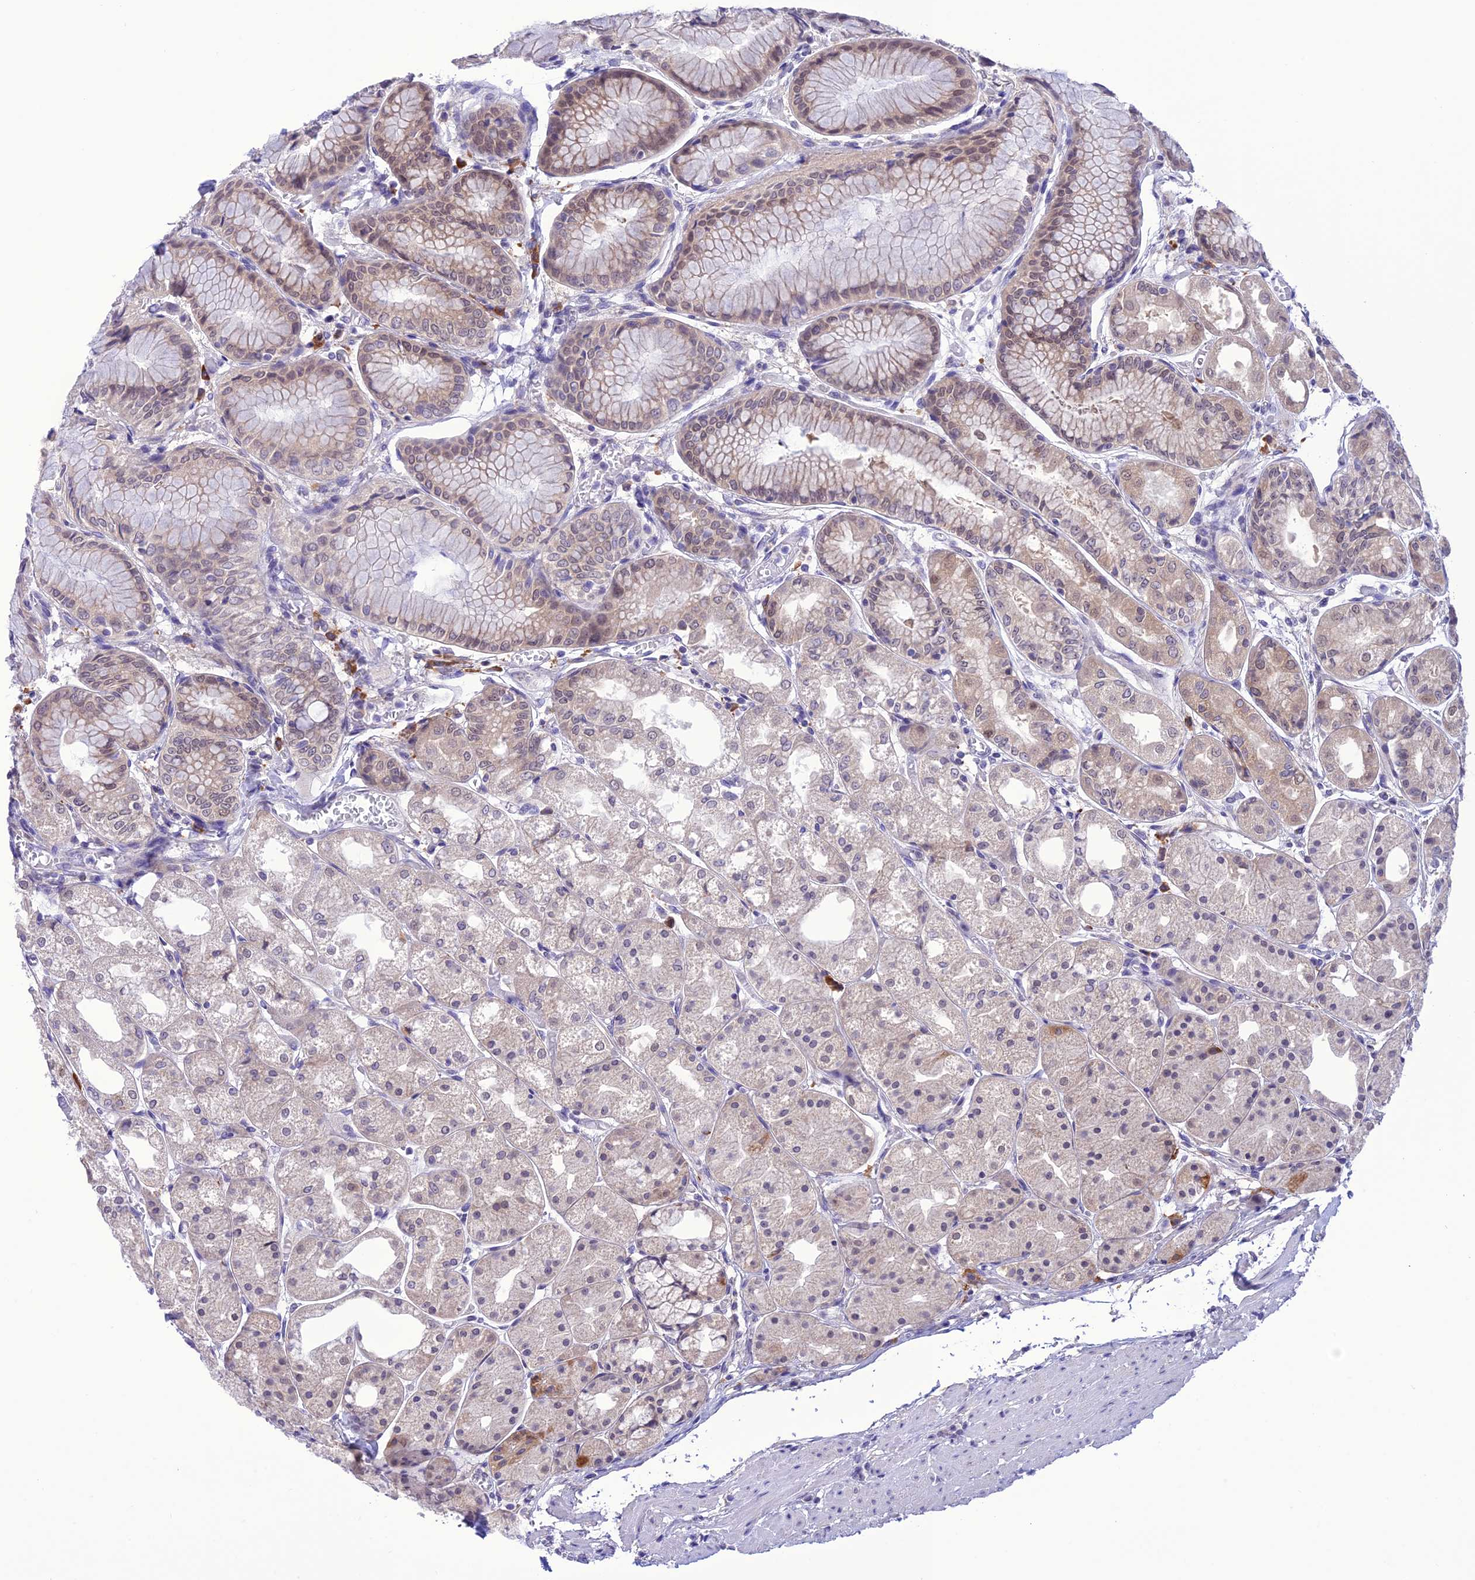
{"staining": {"intensity": "weak", "quantity": "25%-75%", "location": "cytoplasmic/membranous,nuclear"}, "tissue": "stomach", "cell_type": "Glandular cells", "image_type": "normal", "snomed": [{"axis": "morphology", "description": "Normal tissue, NOS"}, {"axis": "topography", "description": "Stomach, upper"}], "caption": "Immunohistochemical staining of normal human stomach exhibits weak cytoplasmic/membranous,nuclear protein positivity in approximately 25%-75% of glandular cells.", "gene": "RNF126", "patient": {"sex": "male", "age": 72}}